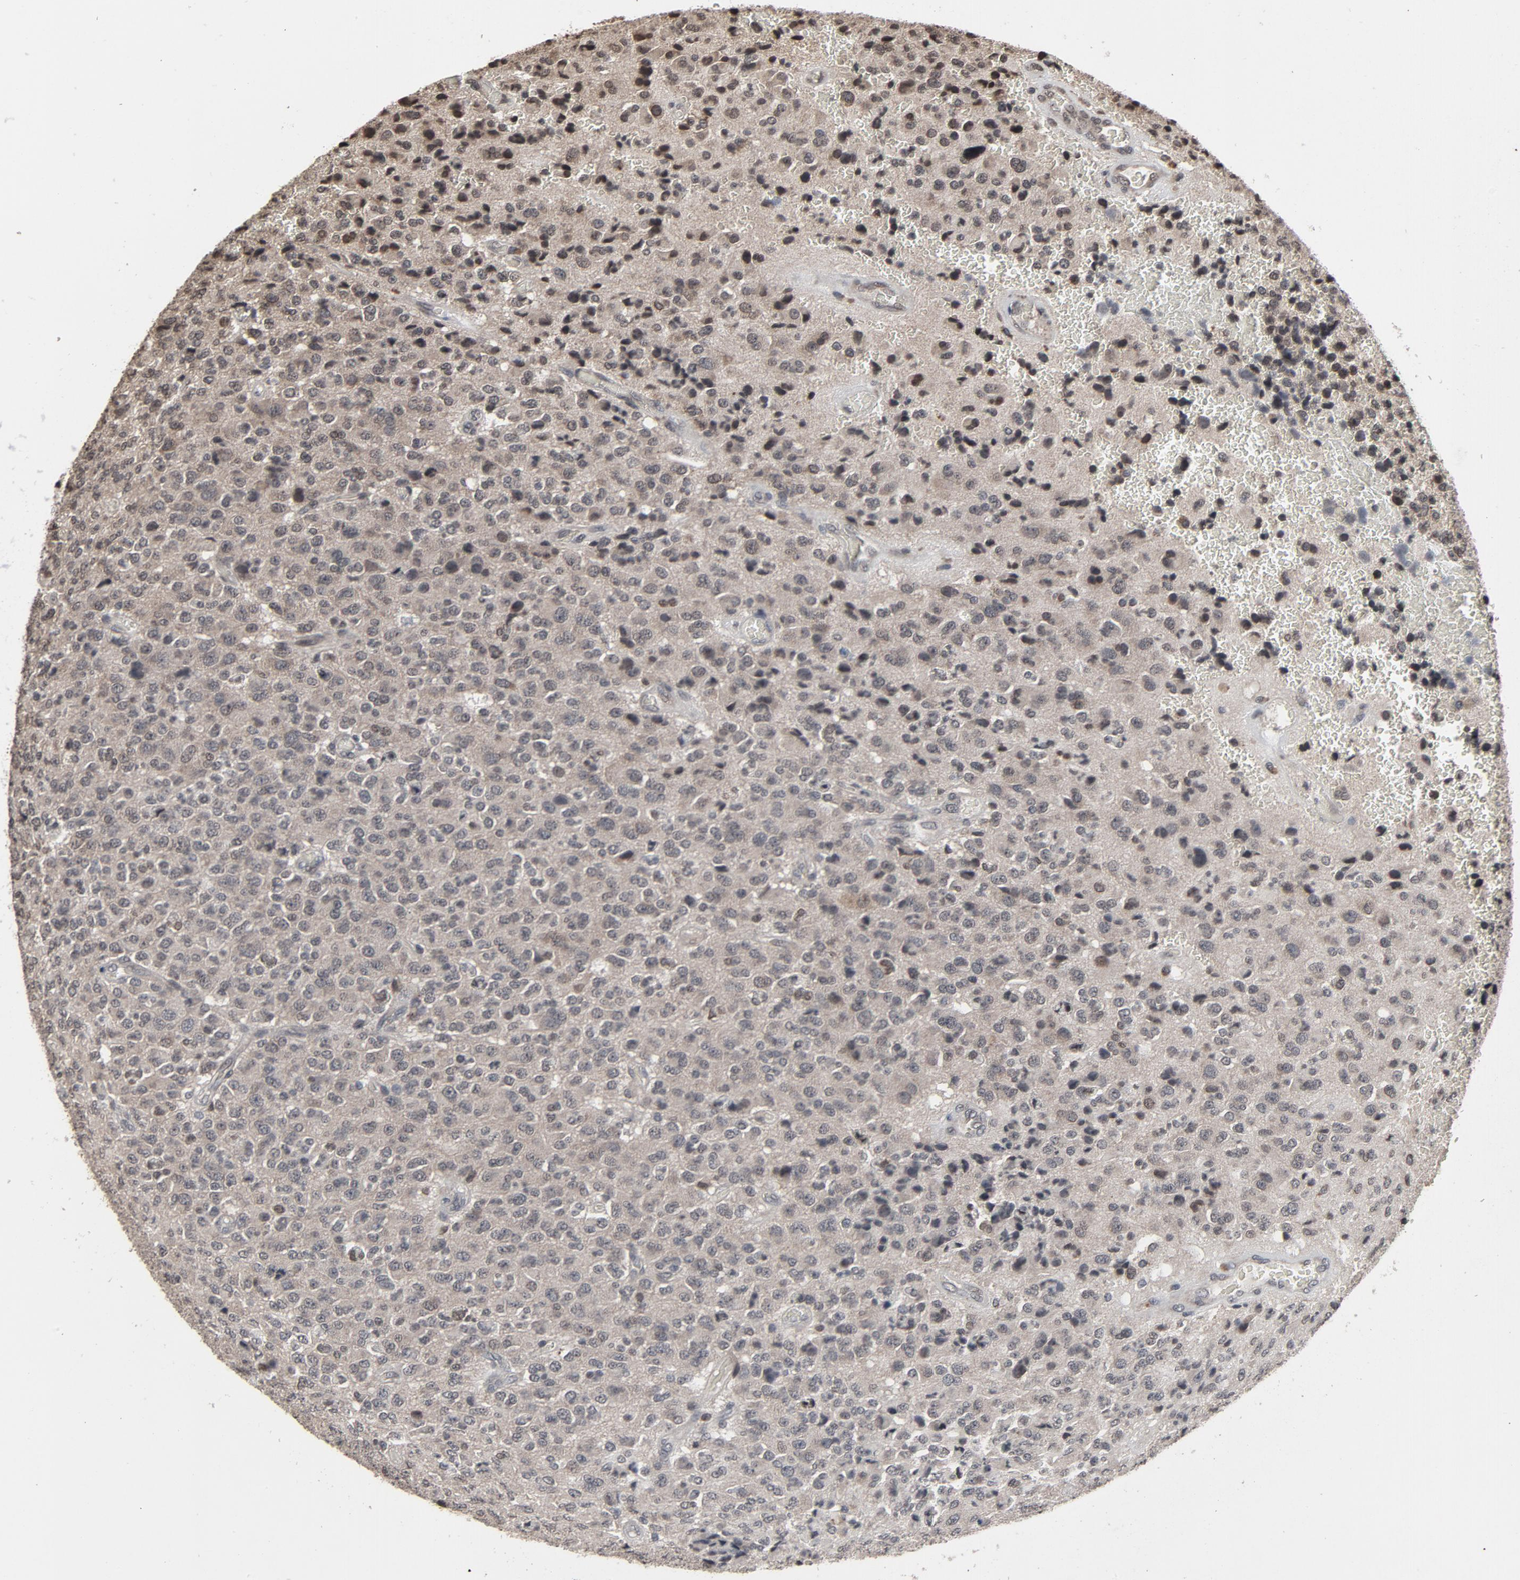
{"staining": {"intensity": "weak", "quantity": "25%-75%", "location": "cytoplasmic/membranous,nuclear"}, "tissue": "glioma", "cell_type": "Tumor cells", "image_type": "cancer", "snomed": [{"axis": "morphology", "description": "Glioma, malignant, High grade"}, {"axis": "topography", "description": "pancreas cauda"}], "caption": "Immunohistochemical staining of human high-grade glioma (malignant) displays low levels of weak cytoplasmic/membranous and nuclear protein expression in about 25%-75% of tumor cells.", "gene": "POM121", "patient": {"sex": "male", "age": 60}}